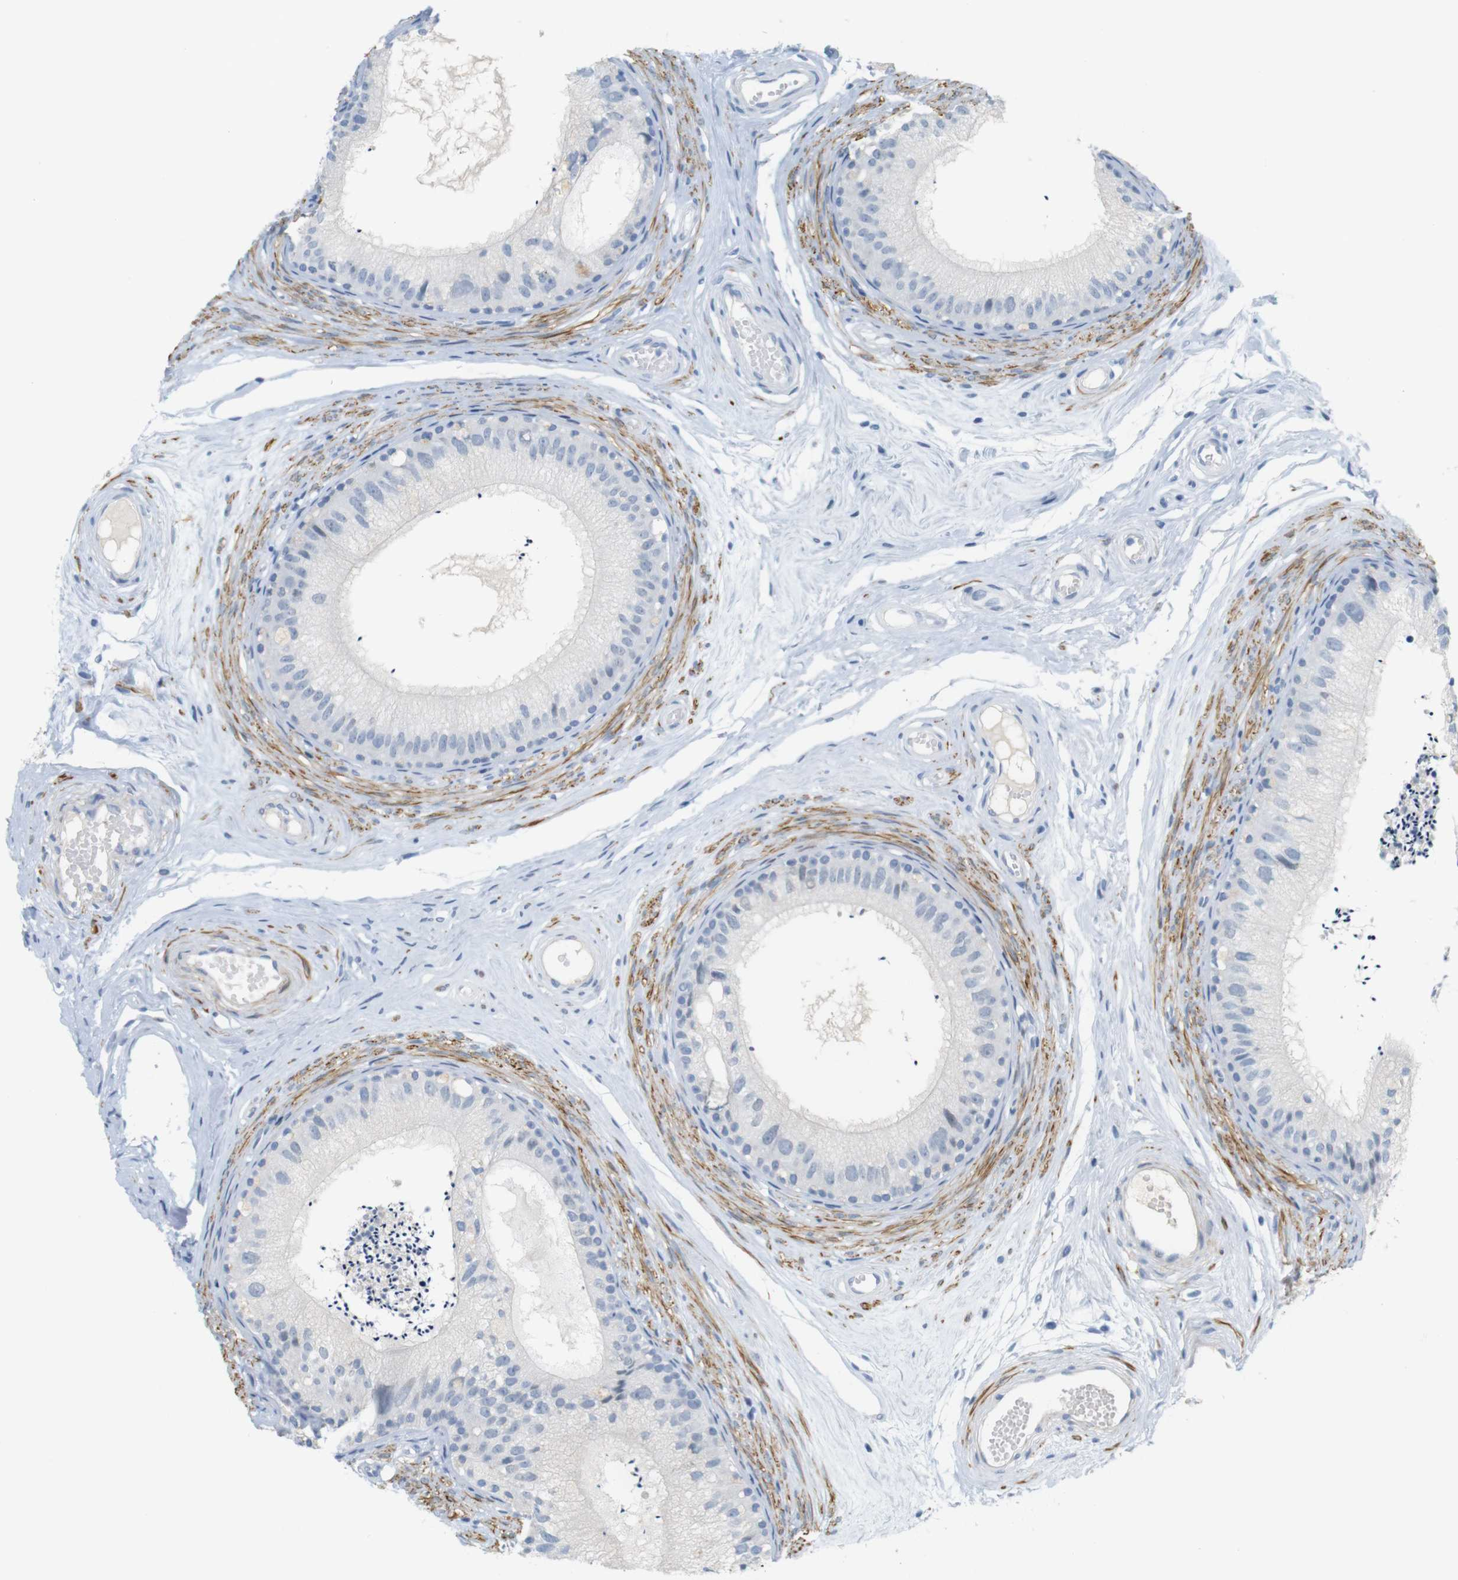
{"staining": {"intensity": "negative", "quantity": "none", "location": "none"}, "tissue": "epididymis", "cell_type": "Glandular cells", "image_type": "normal", "snomed": [{"axis": "morphology", "description": "Normal tissue, NOS"}, {"axis": "topography", "description": "Epididymis"}], "caption": "Immunohistochemistry of benign human epididymis exhibits no expression in glandular cells. Brightfield microscopy of immunohistochemistry (IHC) stained with DAB (brown) and hematoxylin (blue), captured at high magnification.", "gene": "HRH2", "patient": {"sex": "male", "age": 56}}